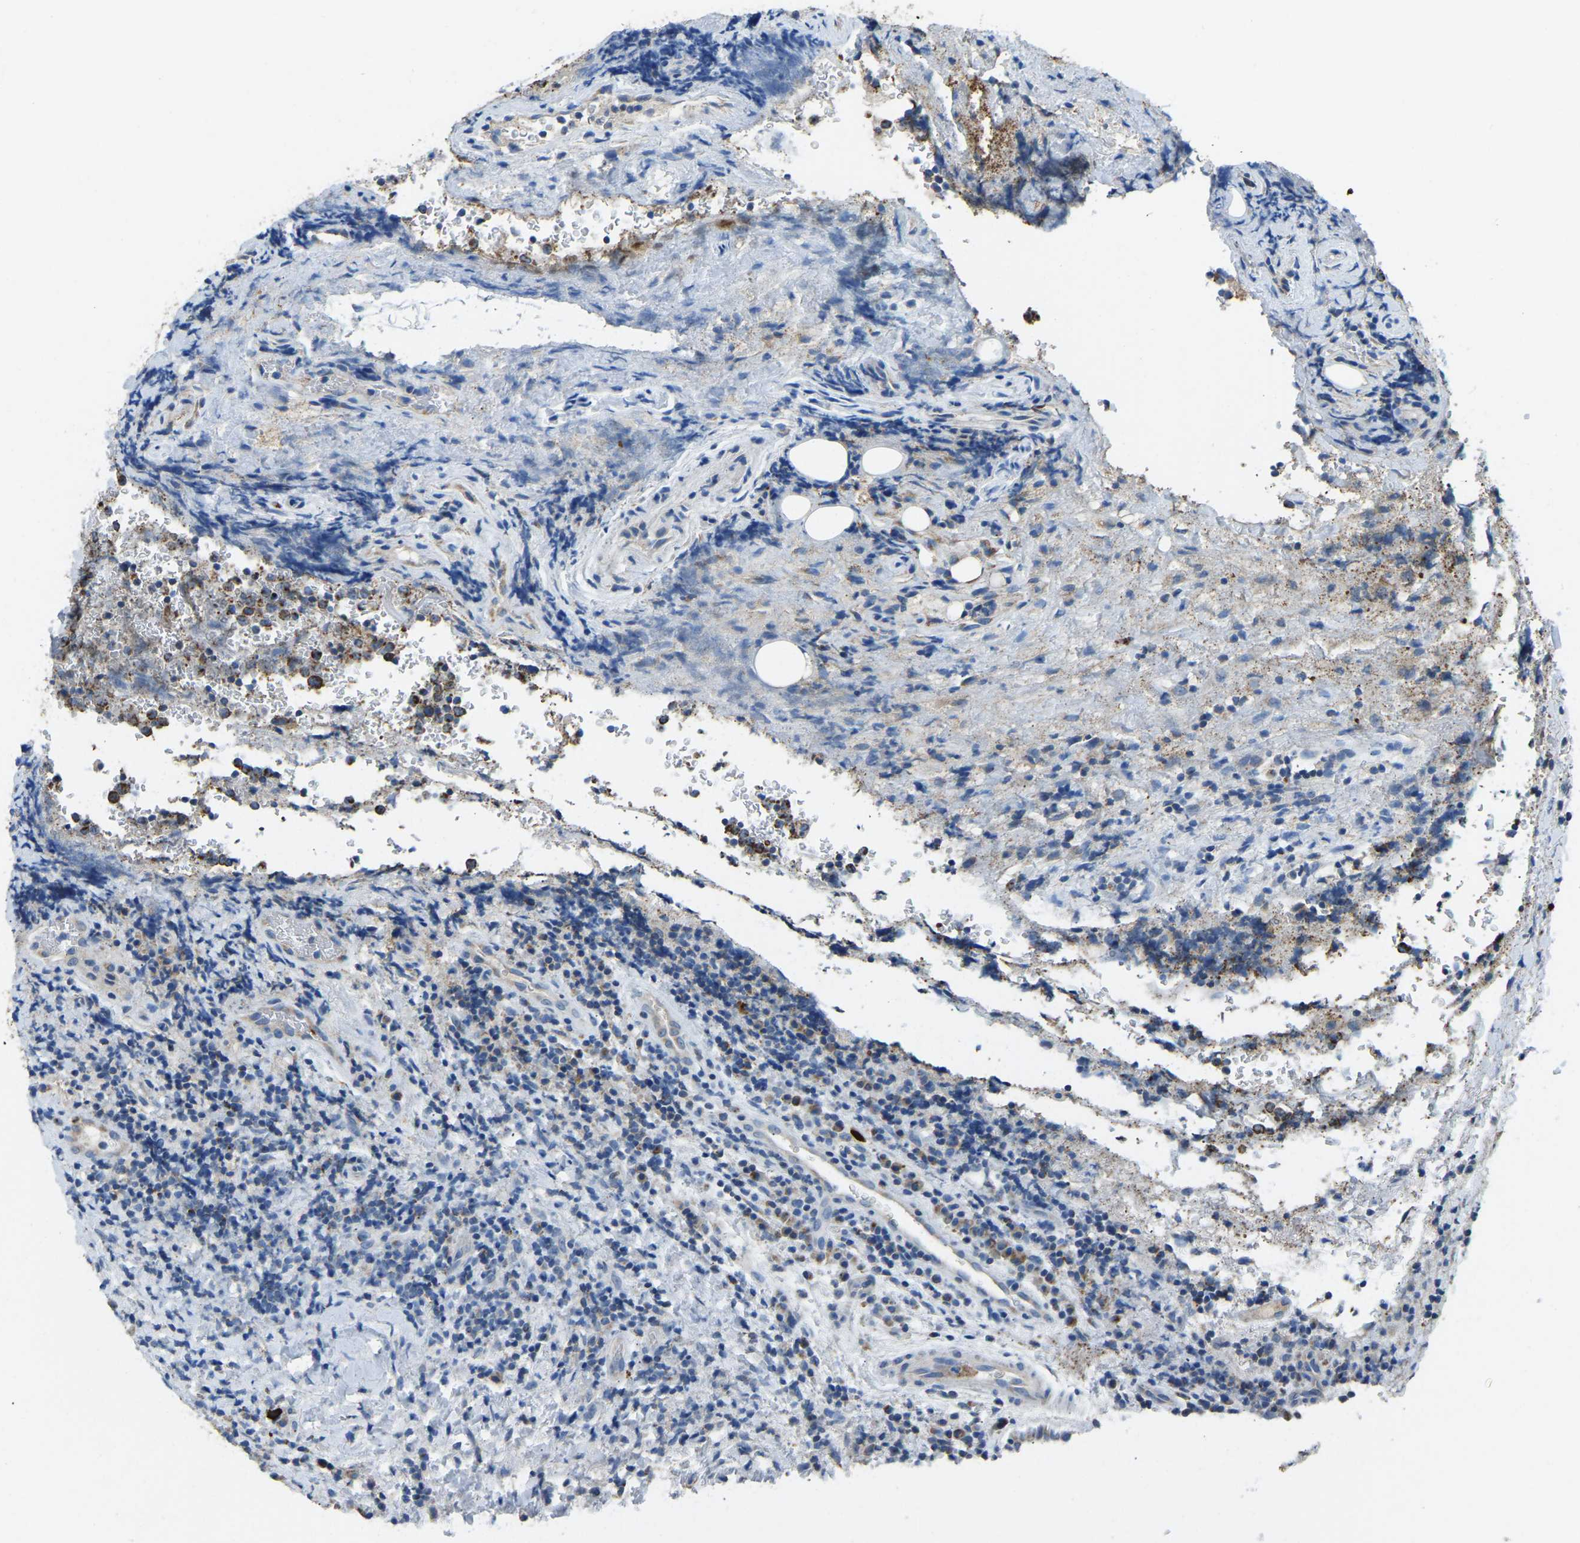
{"staining": {"intensity": "weak", "quantity": "<25%", "location": "cytoplasmic/membranous"}, "tissue": "lymphoma", "cell_type": "Tumor cells", "image_type": "cancer", "snomed": [{"axis": "morphology", "description": "Malignant lymphoma, non-Hodgkin's type, High grade"}, {"axis": "topography", "description": "Tonsil"}], "caption": "Tumor cells are negative for protein expression in human malignant lymphoma, non-Hodgkin's type (high-grade). (Brightfield microscopy of DAB immunohistochemistry at high magnification).", "gene": "ZNF200", "patient": {"sex": "female", "age": 36}}